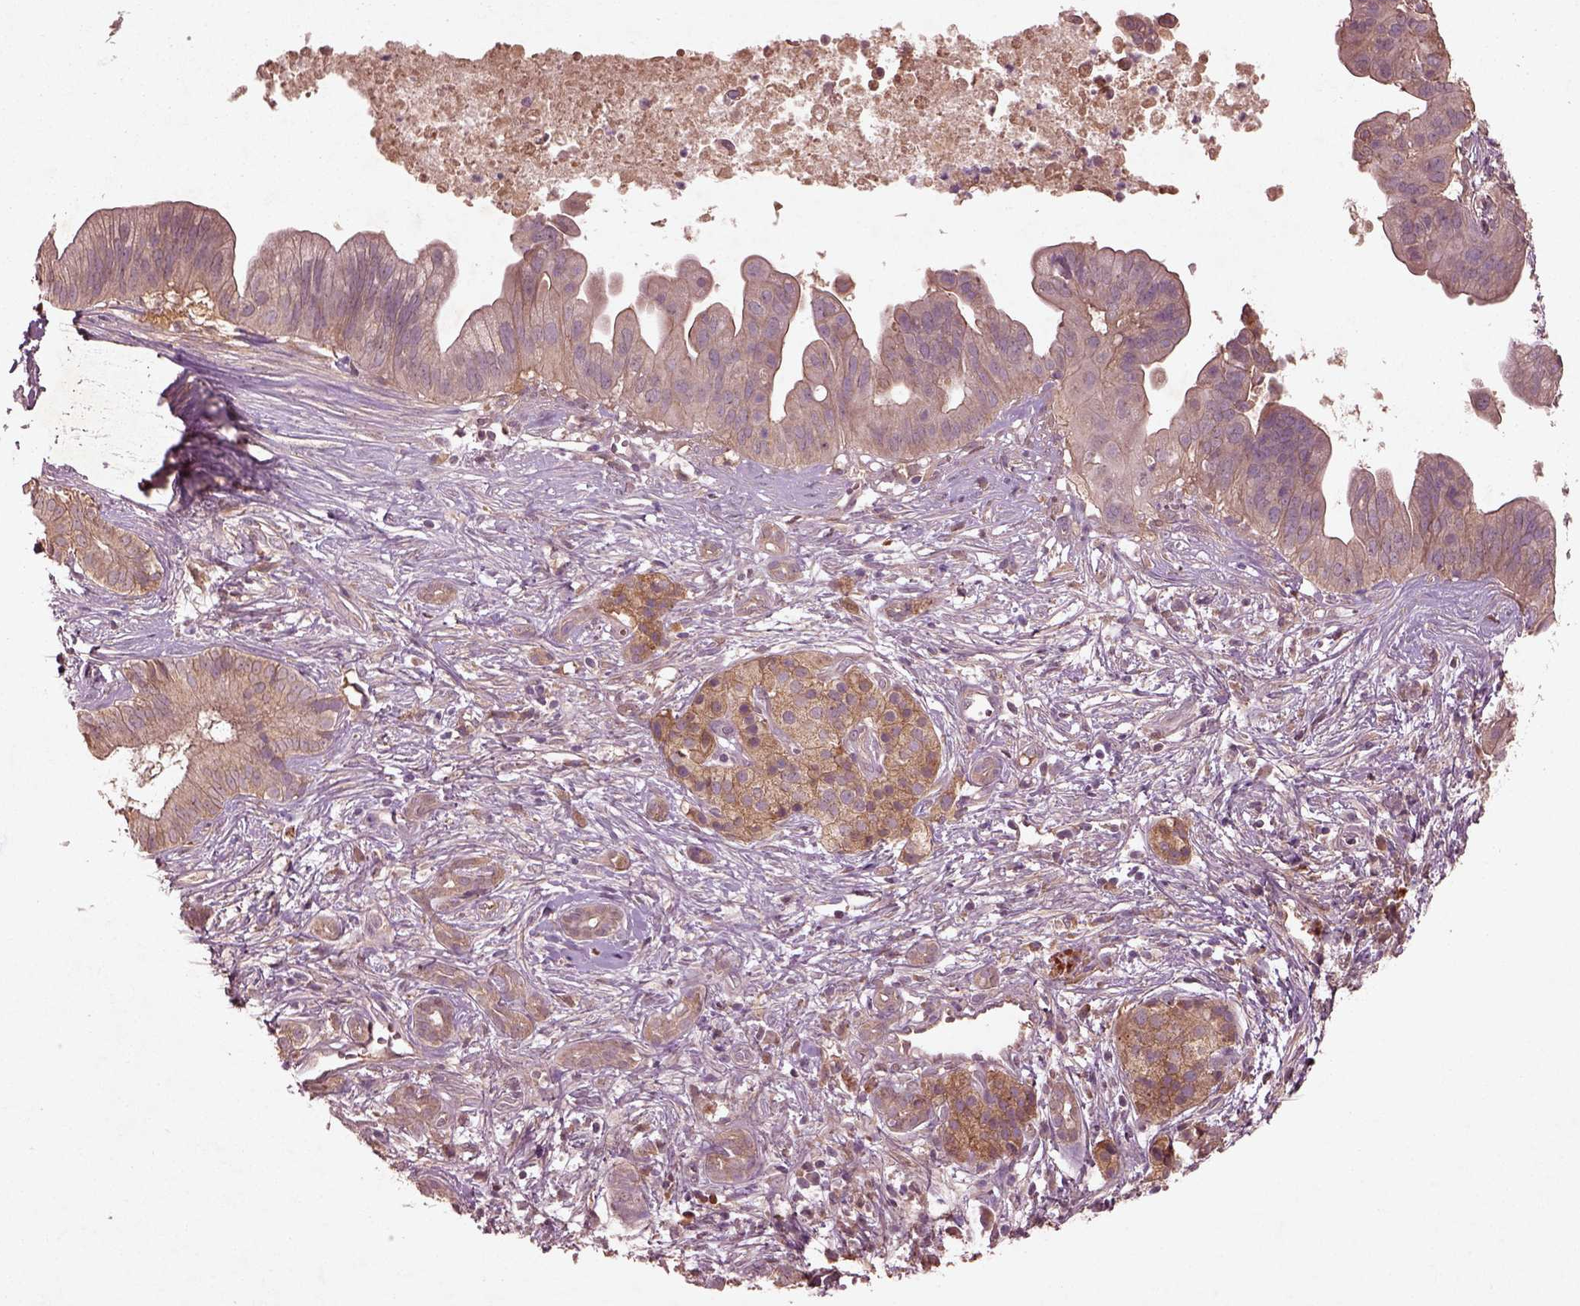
{"staining": {"intensity": "weak", "quantity": ">75%", "location": "cytoplasmic/membranous"}, "tissue": "pancreatic cancer", "cell_type": "Tumor cells", "image_type": "cancer", "snomed": [{"axis": "morphology", "description": "Adenocarcinoma, NOS"}, {"axis": "topography", "description": "Pancreas"}], "caption": "This micrograph displays immunohistochemistry staining of human pancreatic adenocarcinoma, with low weak cytoplasmic/membranous expression in approximately >75% of tumor cells.", "gene": "FAM234A", "patient": {"sex": "male", "age": 61}}